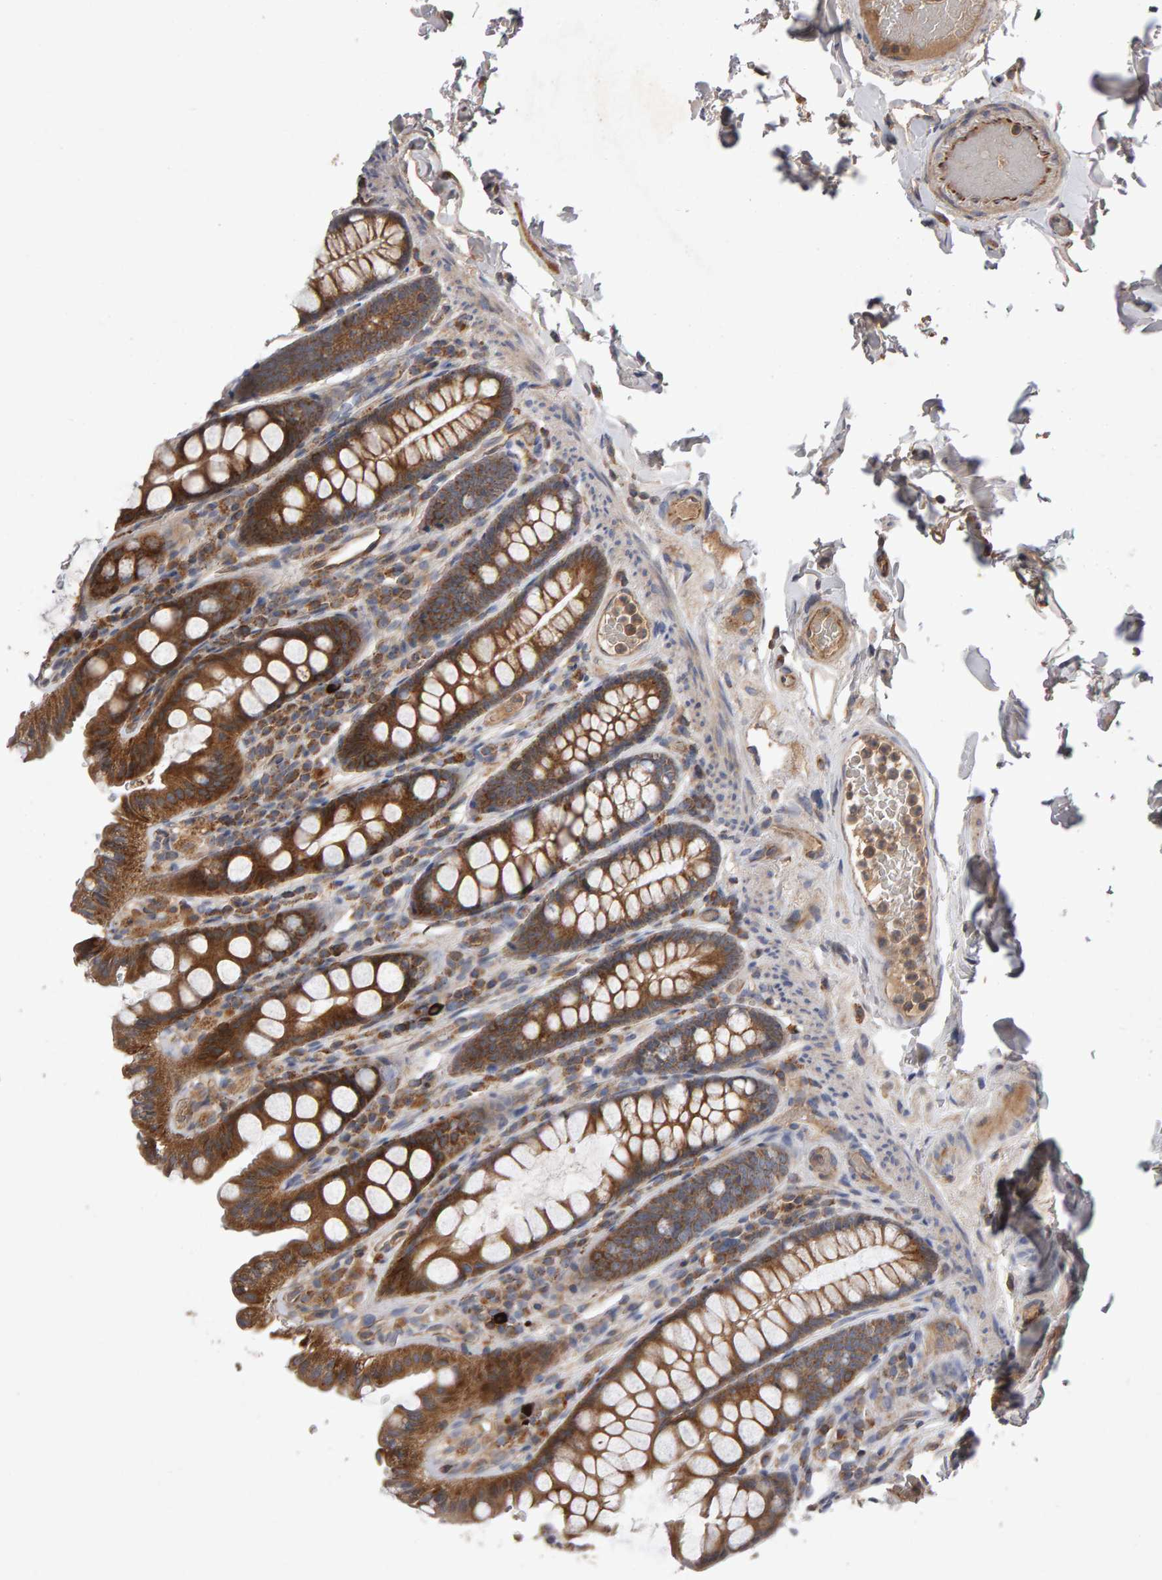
{"staining": {"intensity": "moderate", "quantity": ">75%", "location": "cytoplasmic/membranous"}, "tissue": "colon", "cell_type": "Endothelial cells", "image_type": "normal", "snomed": [{"axis": "morphology", "description": "Normal tissue, NOS"}, {"axis": "topography", "description": "Colon"}, {"axis": "topography", "description": "Peripheral nerve tissue"}], "caption": "Colon stained with a brown dye reveals moderate cytoplasmic/membranous positive expression in approximately >75% of endothelial cells.", "gene": "PGS1", "patient": {"sex": "female", "age": 61}}